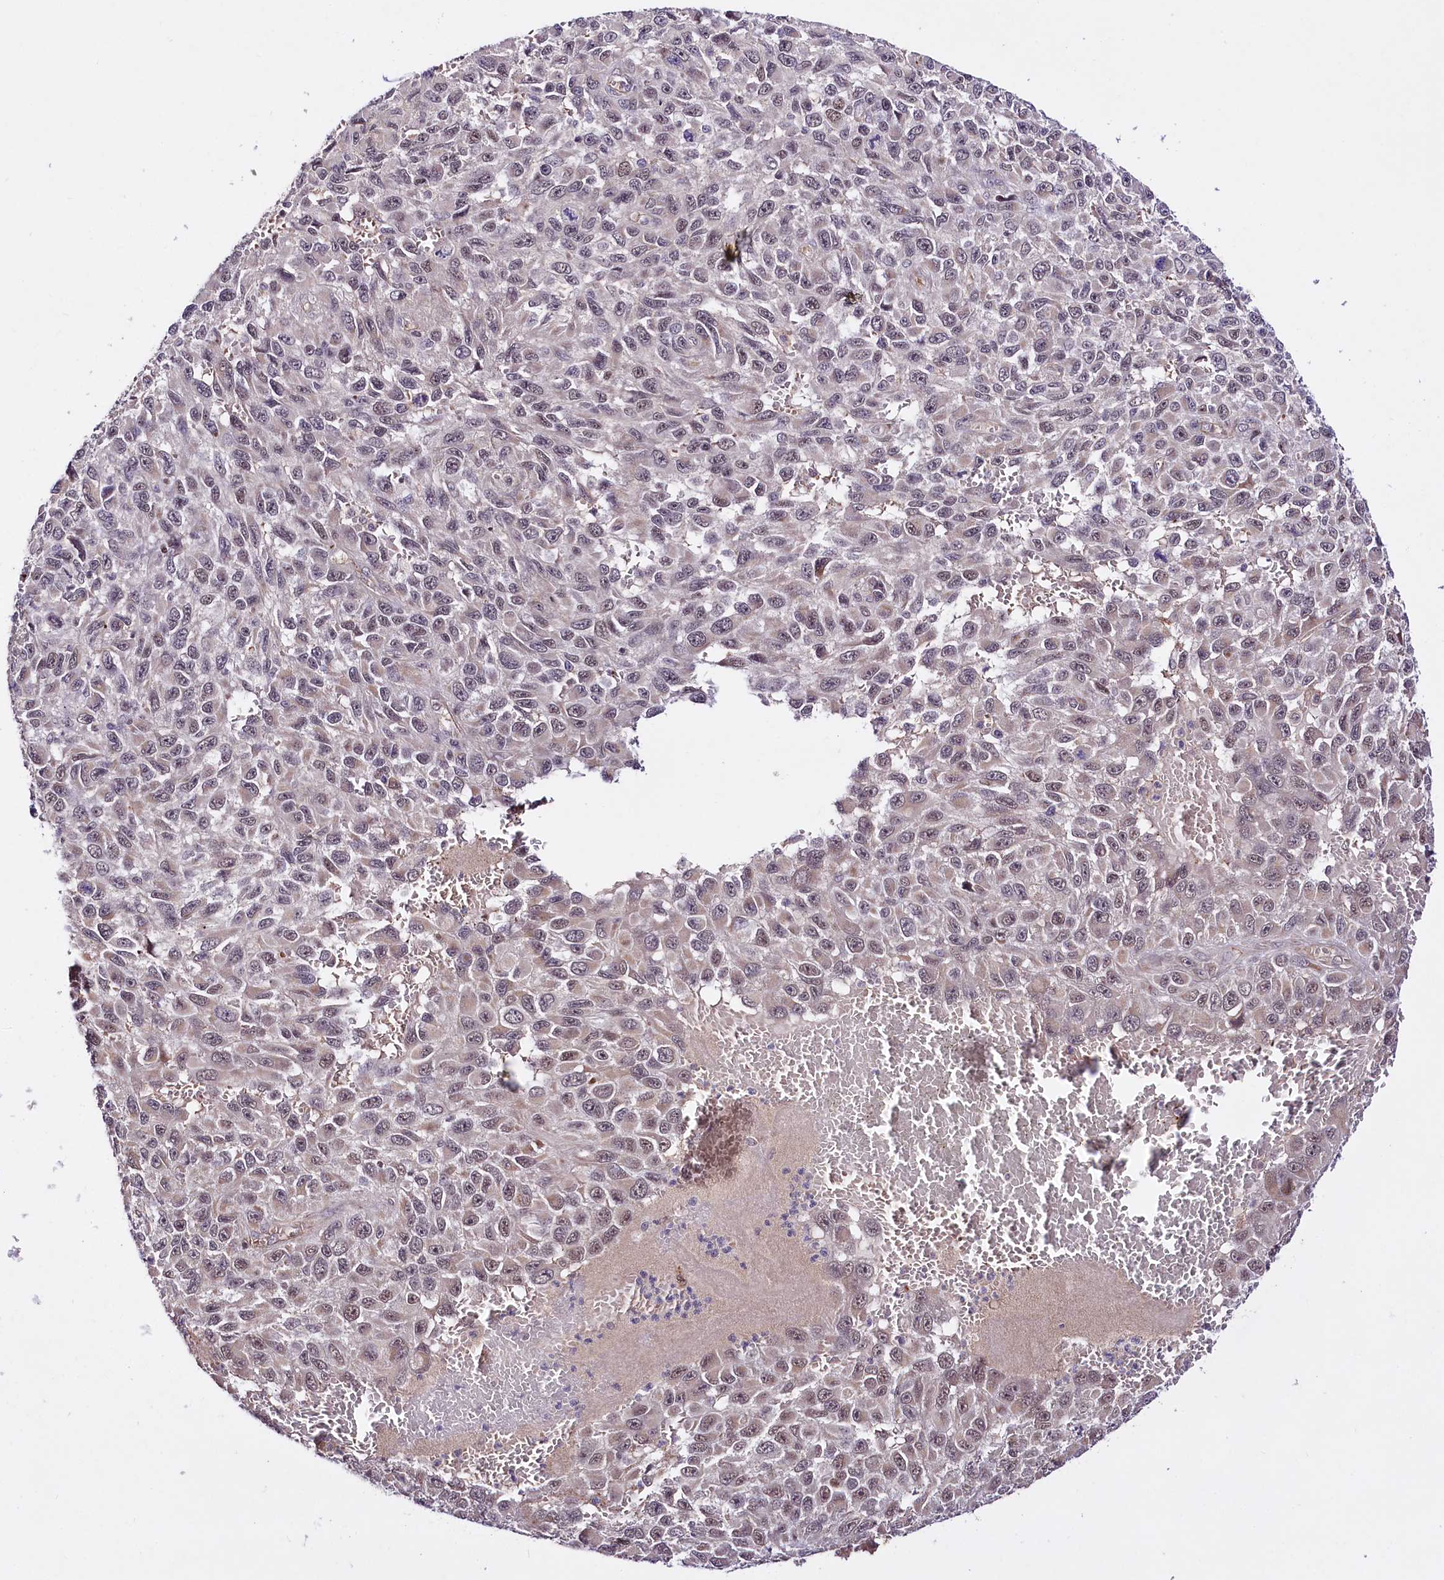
{"staining": {"intensity": "moderate", "quantity": "25%-75%", "location": "nuclear"}, "tissue": "melanoma", "cell_type": "Tumor cells", "image_type": "cancer", "snomed": [{"axis": "morphology", "description": "Normal tissue, NOS"}, {"axis": "morphology", "description": "Malignant melanoma, NOS"}, {"axis": "topography", "description": "Skin"}], "caption": "Malignant melanoma tissue exhibits moderate nuclear staining in approximately 25%-75% of tumor cells", "gene": "TAFAZZIN", "patient": {"sex": "female", "age": 96}}